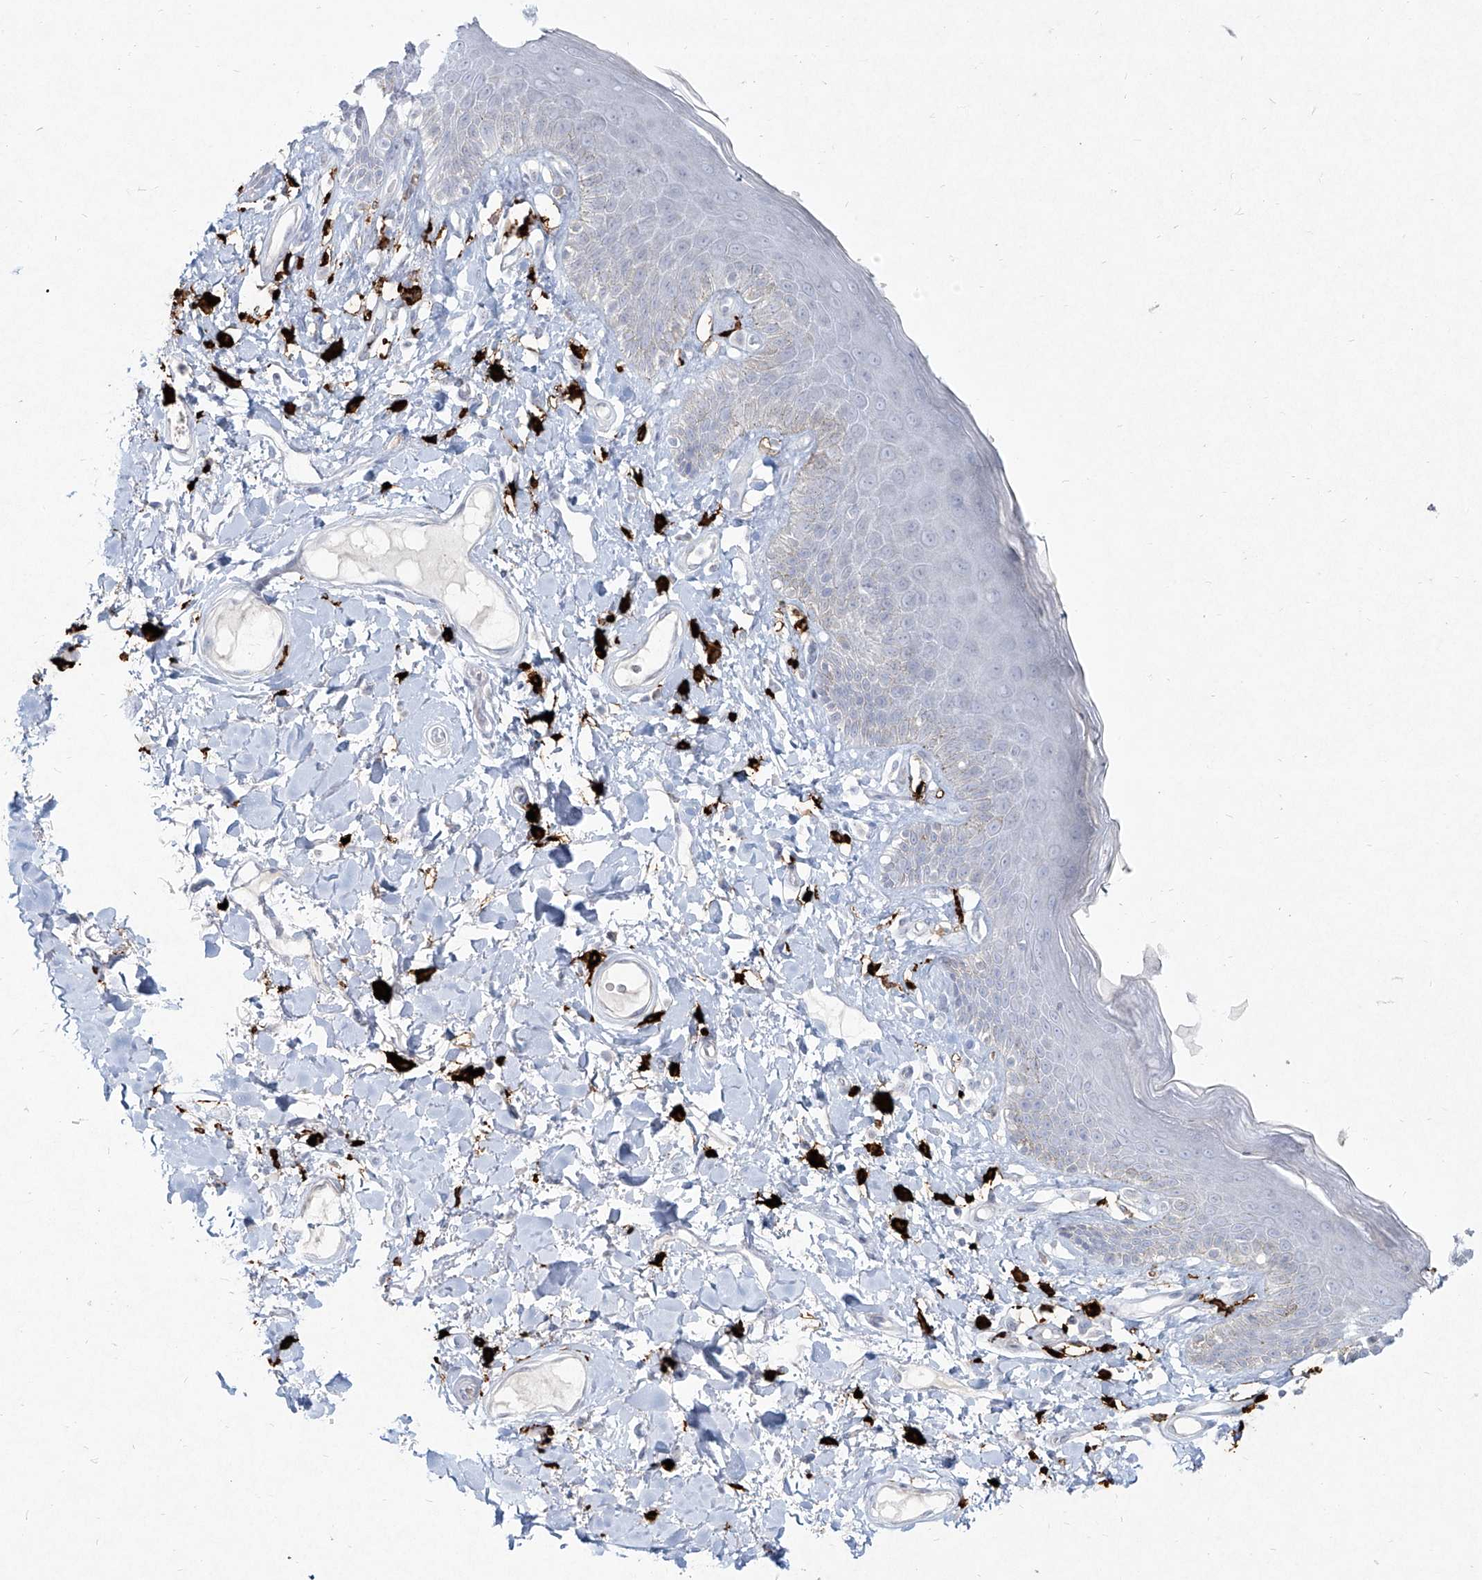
{"staining": {"intensity": "weak", "quantity": "<25%", "location": "cytoplasmic/membranous"}, "tissue": "skin", "cell_type": "Epidermal cells", "image_type": "normal", "snomed": [{"axis": "morphology", "description": "Normal tissue, NOS"}, {"axis": "topography", "description": "Anal"}], "caption": "Epidermal cells show no significant protein staining in benign skin.", "gene": "CD209", "patient": {"sex": "female", "age": 78}}